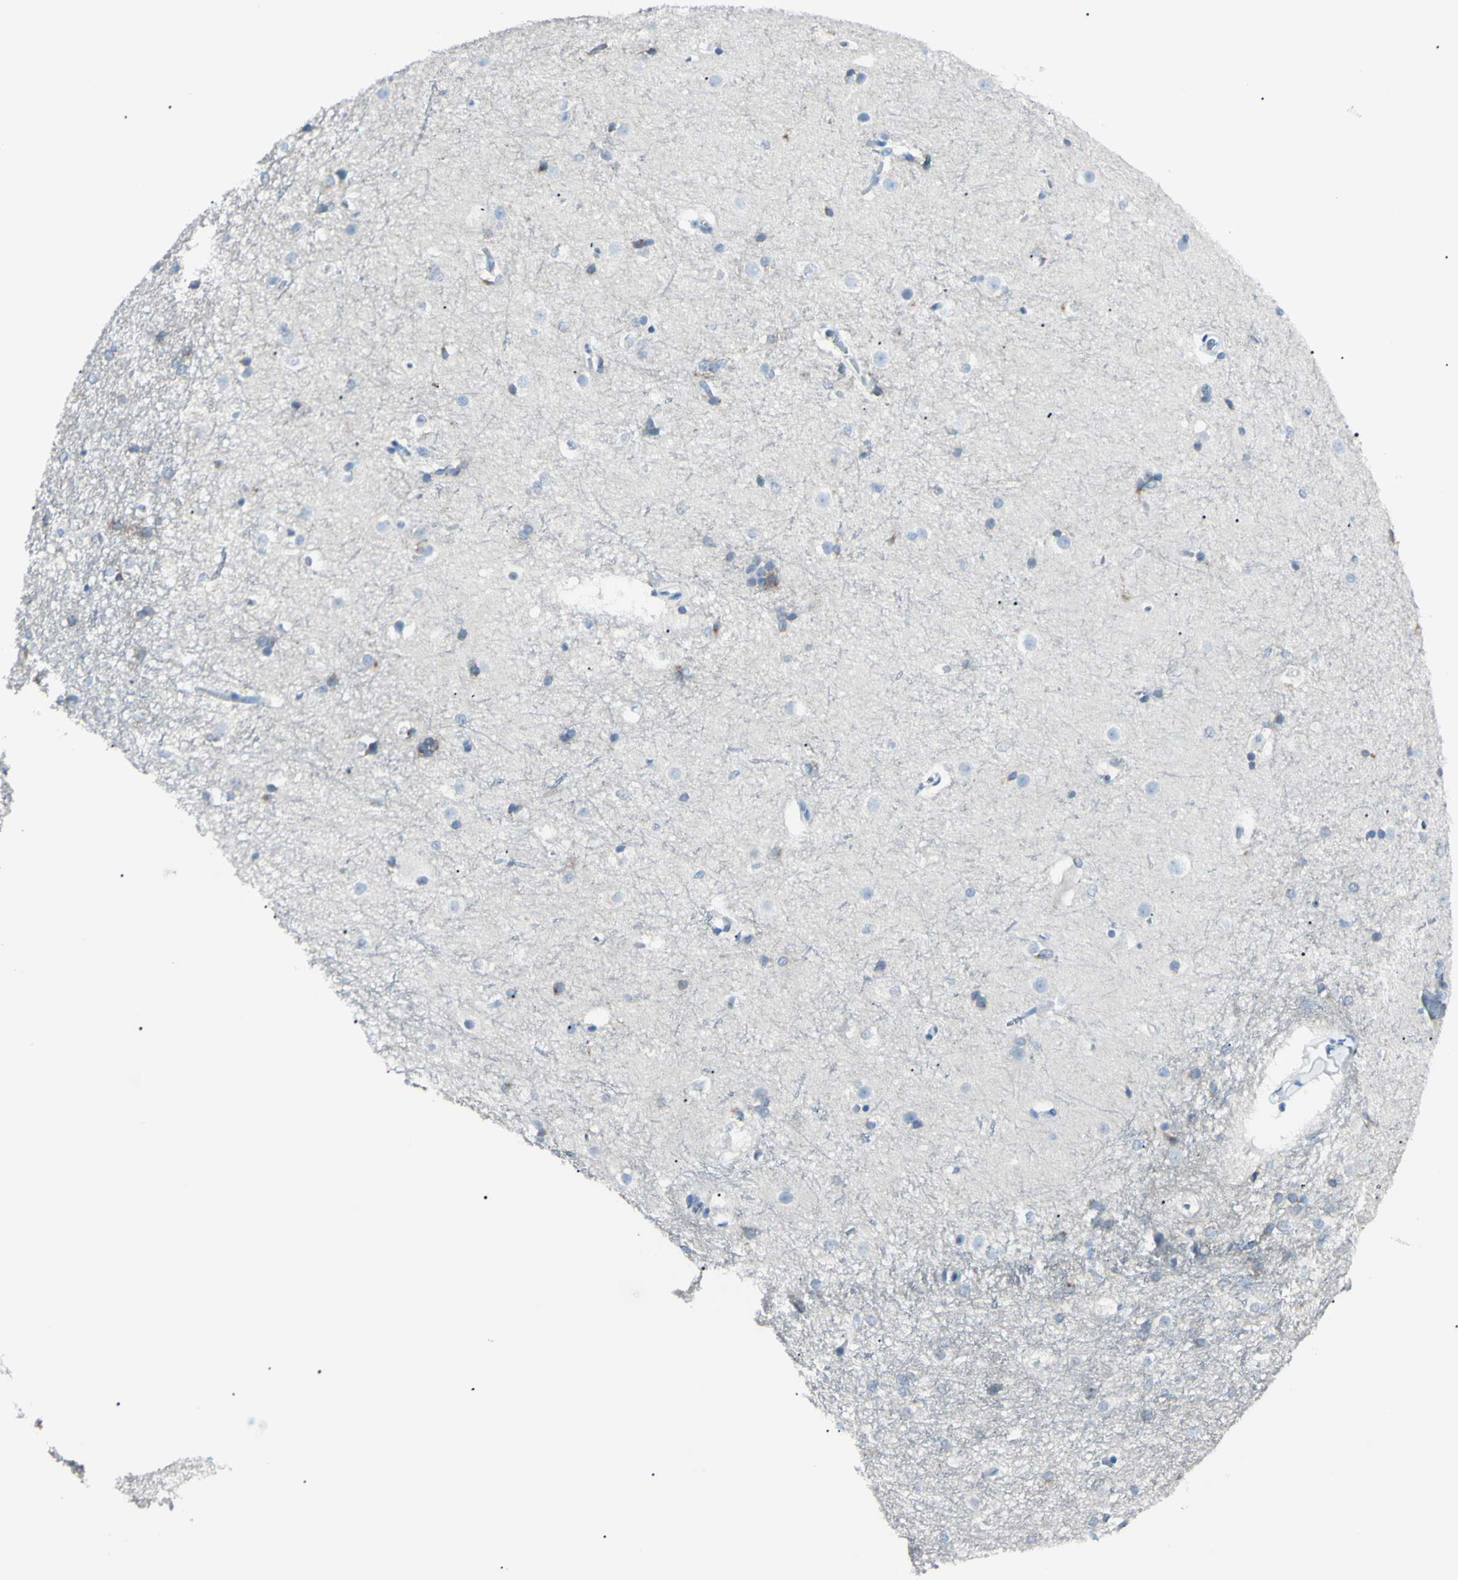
{"staining": {"intensity": "moderate", "quantity": "<25%", "location": "cytoplasmic/membranous"}, "tissue": "caudate", "cell_type": "Glial cells", "image_type": "normal", "snomed": [{"axis": "morphology", "description": "Normal tissue, NOS"}, {"axis": "topography", "description": "Lateral ventricle wall"}], "caption": "Moderate cytoplasmic/membranous expression is present in about <25% of glial cells in unremarkable caudate.", "gene": "FOLH1", "patient": {"sex": "female", "age": 19}}